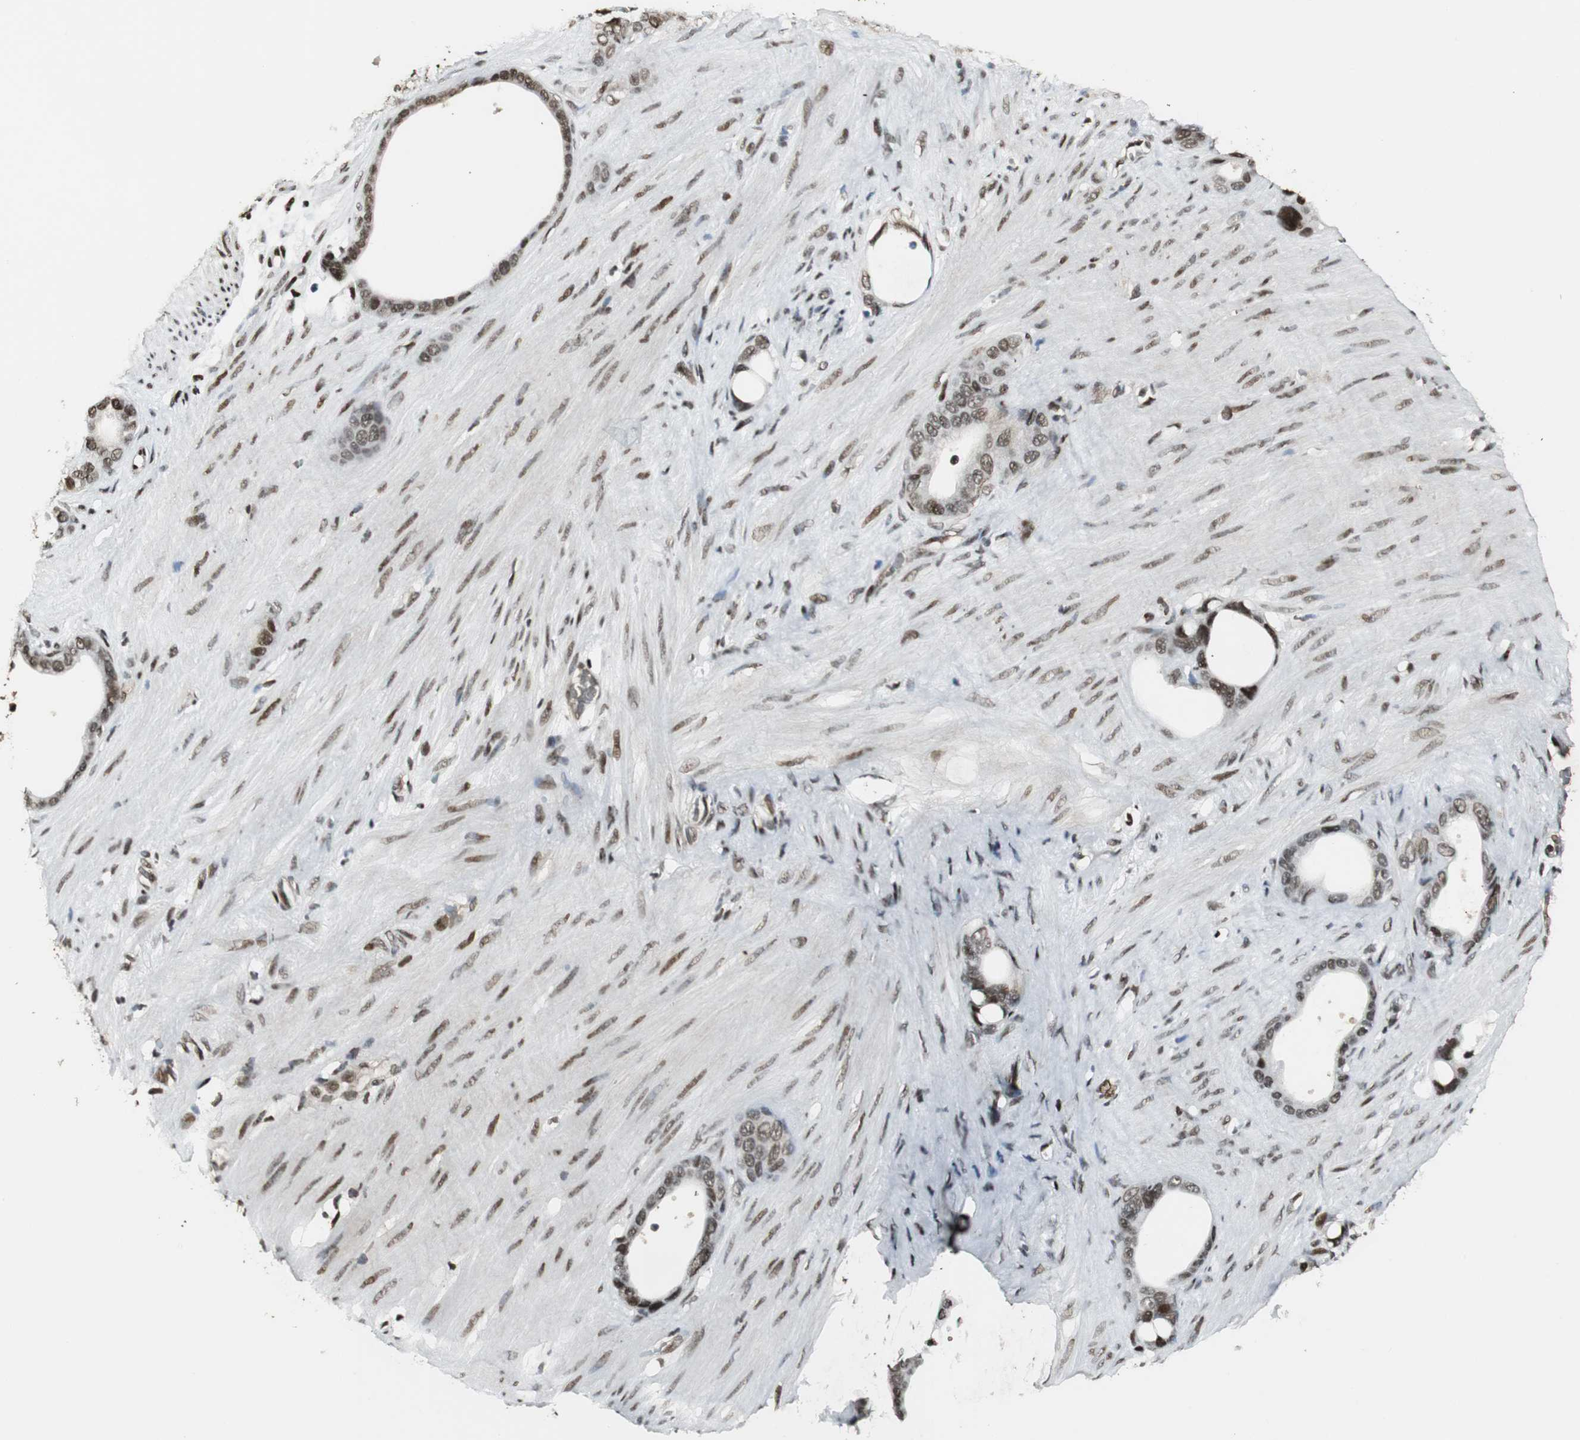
{"staining": {"intensity": "moderate", "quantity": ">75%", "location": "nuclear"}, "tissue": "stomach cancer", "cell_type": "Tumor cells", "image_type": "cancer", "snomed": [{"axis": "morphology", "description": "Adenocarcinoma, NOS"}, {"axis": "topography", "description": "Stomach"}], "caption": "Immunohistochemical staining of stomach cancer (adenocarcinoma) exhibits moderate nuclear protein staining in about >75% of tumor cells.", "gene": "TAF5", "patient": {"sex": "female", "age": 75}}